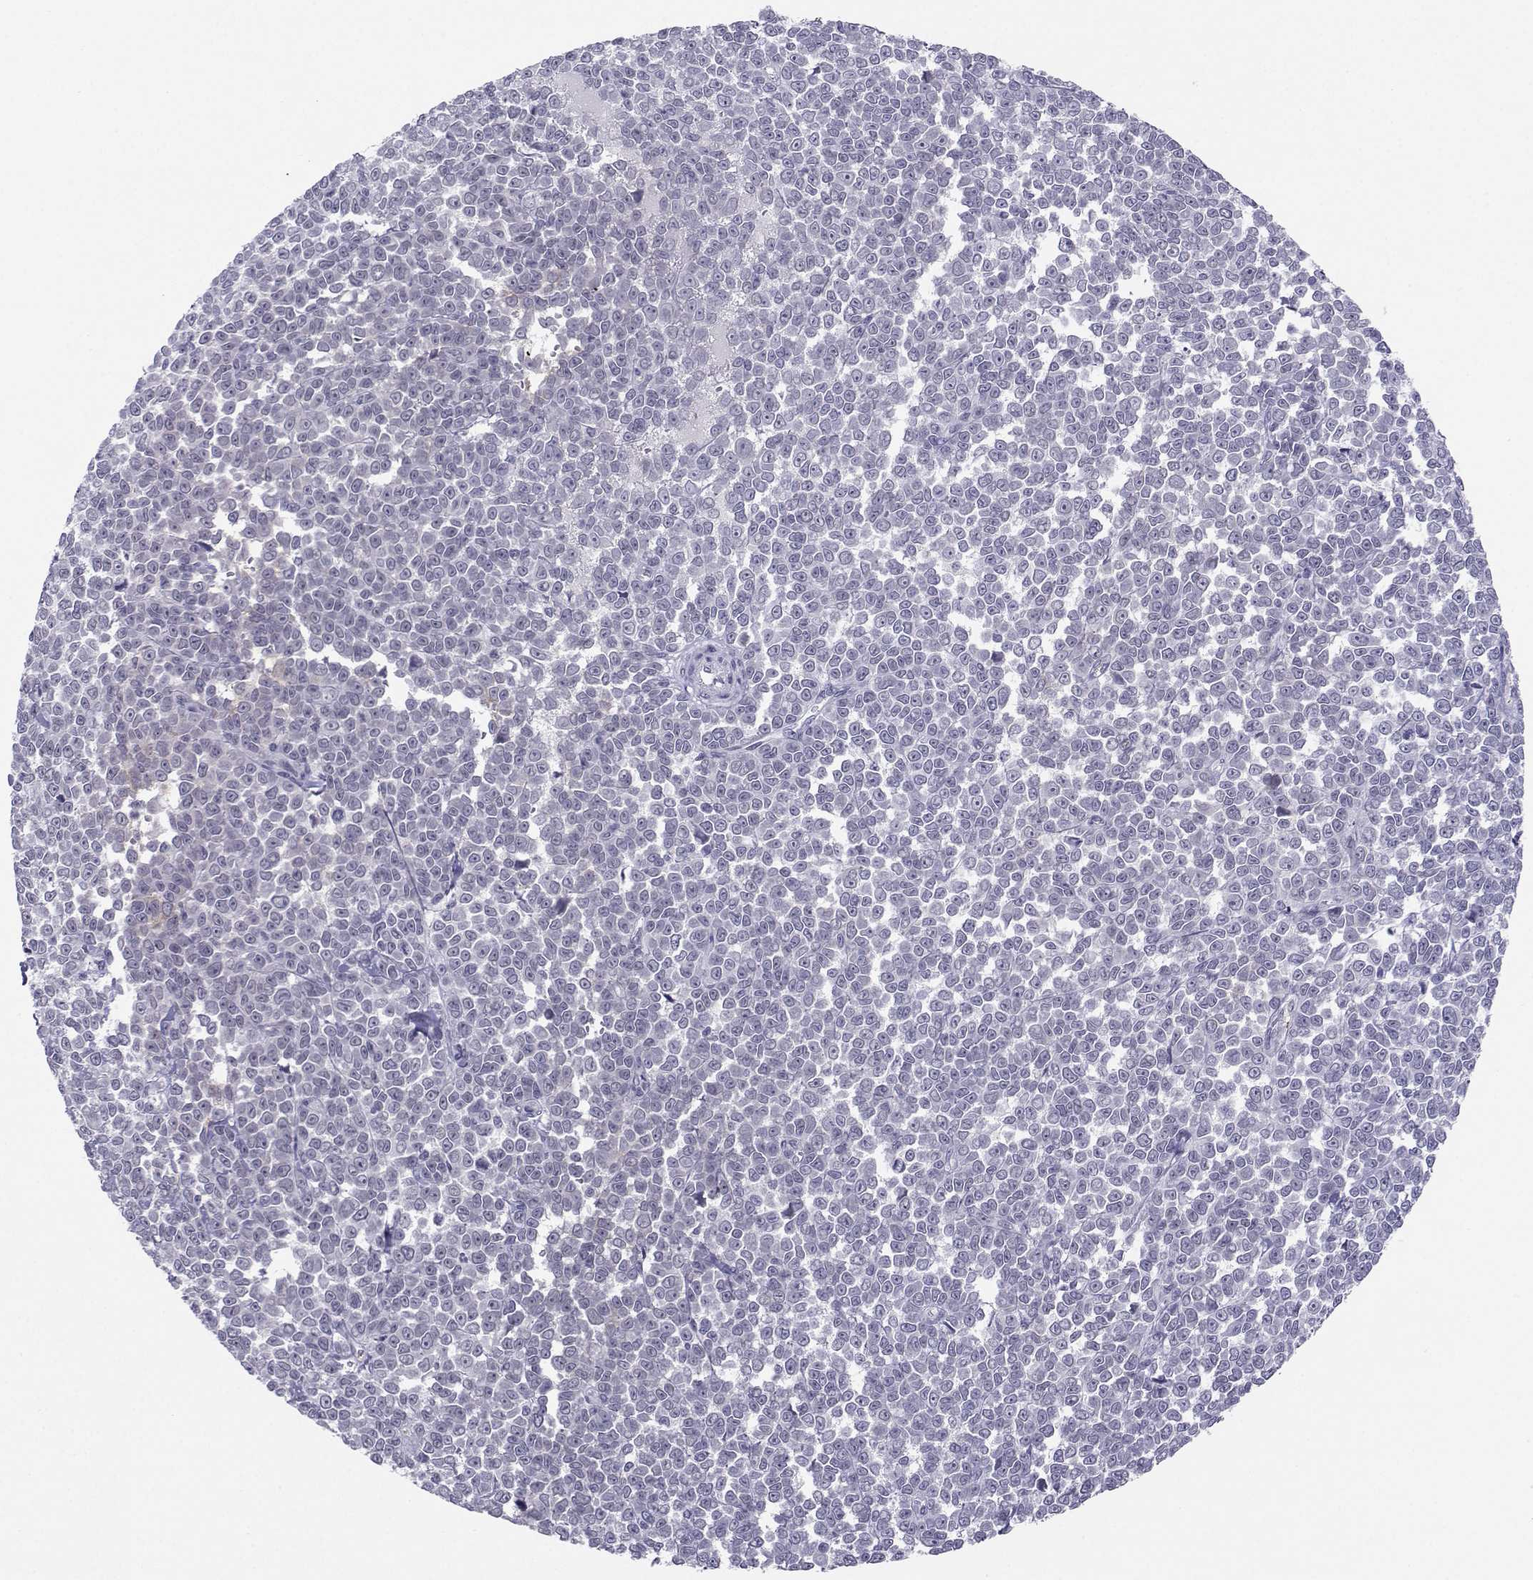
{"staining": {"intensity": "negative", "quantity": "none", "location": "none"}, "tissue": "melanoma", "cell_type": "Tumor cells", "image_type": "cancer", "snomed": [{"axis": "morphology", "description": "Malignant melanoma, NOS"}, {"axis": "topography", "description": "Skin"}], "caption": "Micrograph shows no protein positivity in tumor cells of melanoma tissue.", "gene": "LHX1", "patient": {"sex": "female", "age": 95}}